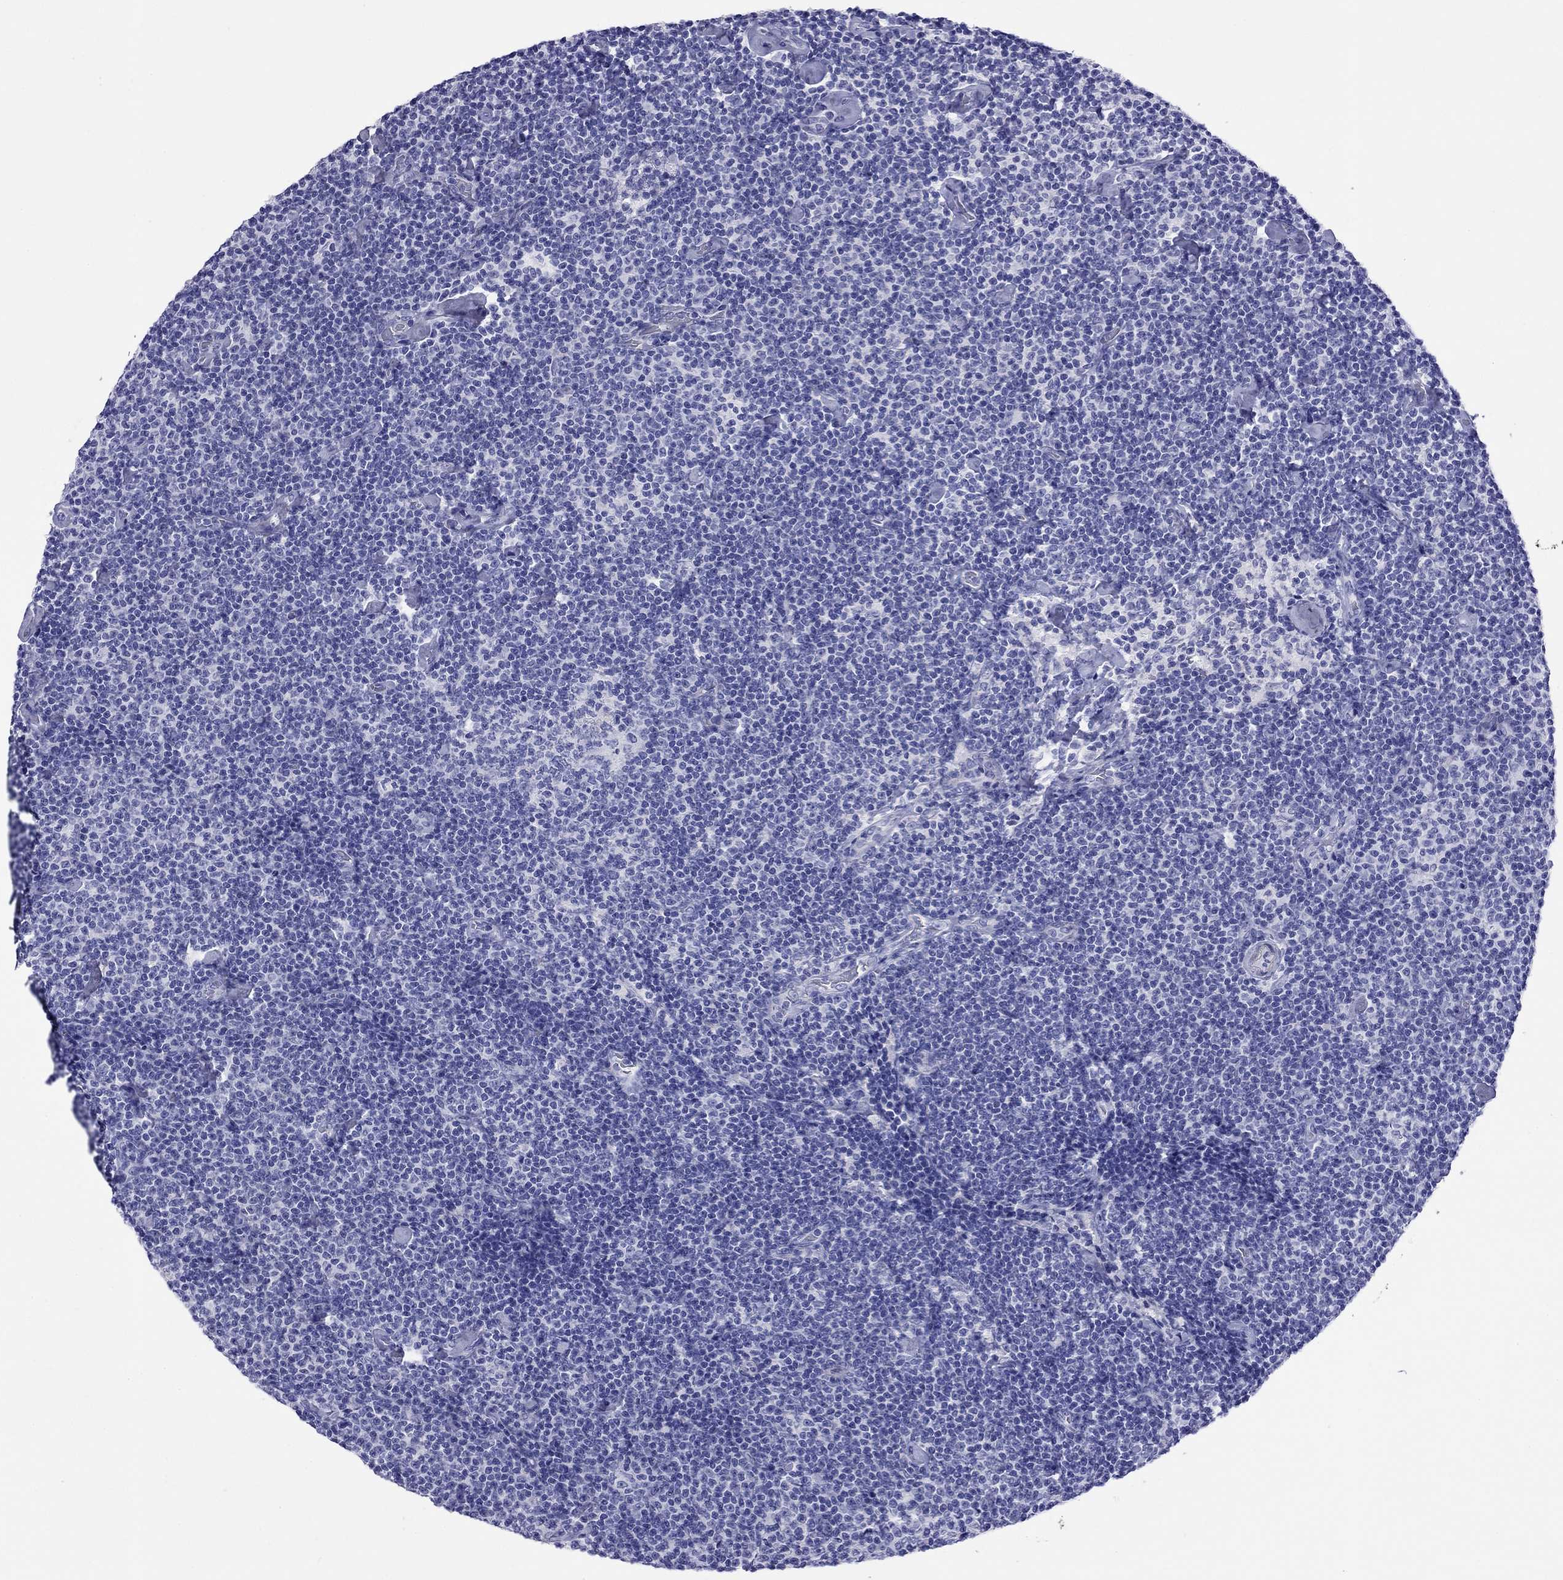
{"staining": {"intensity": "negative", "quantity": "none", "location": "none"}, "tissue": "lymphoma", "cell_type": "Tumor cells", "image_type": "cancer", "snomed": [{"axis": "morphology", "description": "Malignant lymphoma, non-Hodgkin's type, Low grade"}, {"axis": "topography", "description": "Lymph node"}], "caption": "Tumor cells show no significant positivity in lymphoma.", "gene": "KIAA2012", "patient": {"sex": "male", "age": 81}}